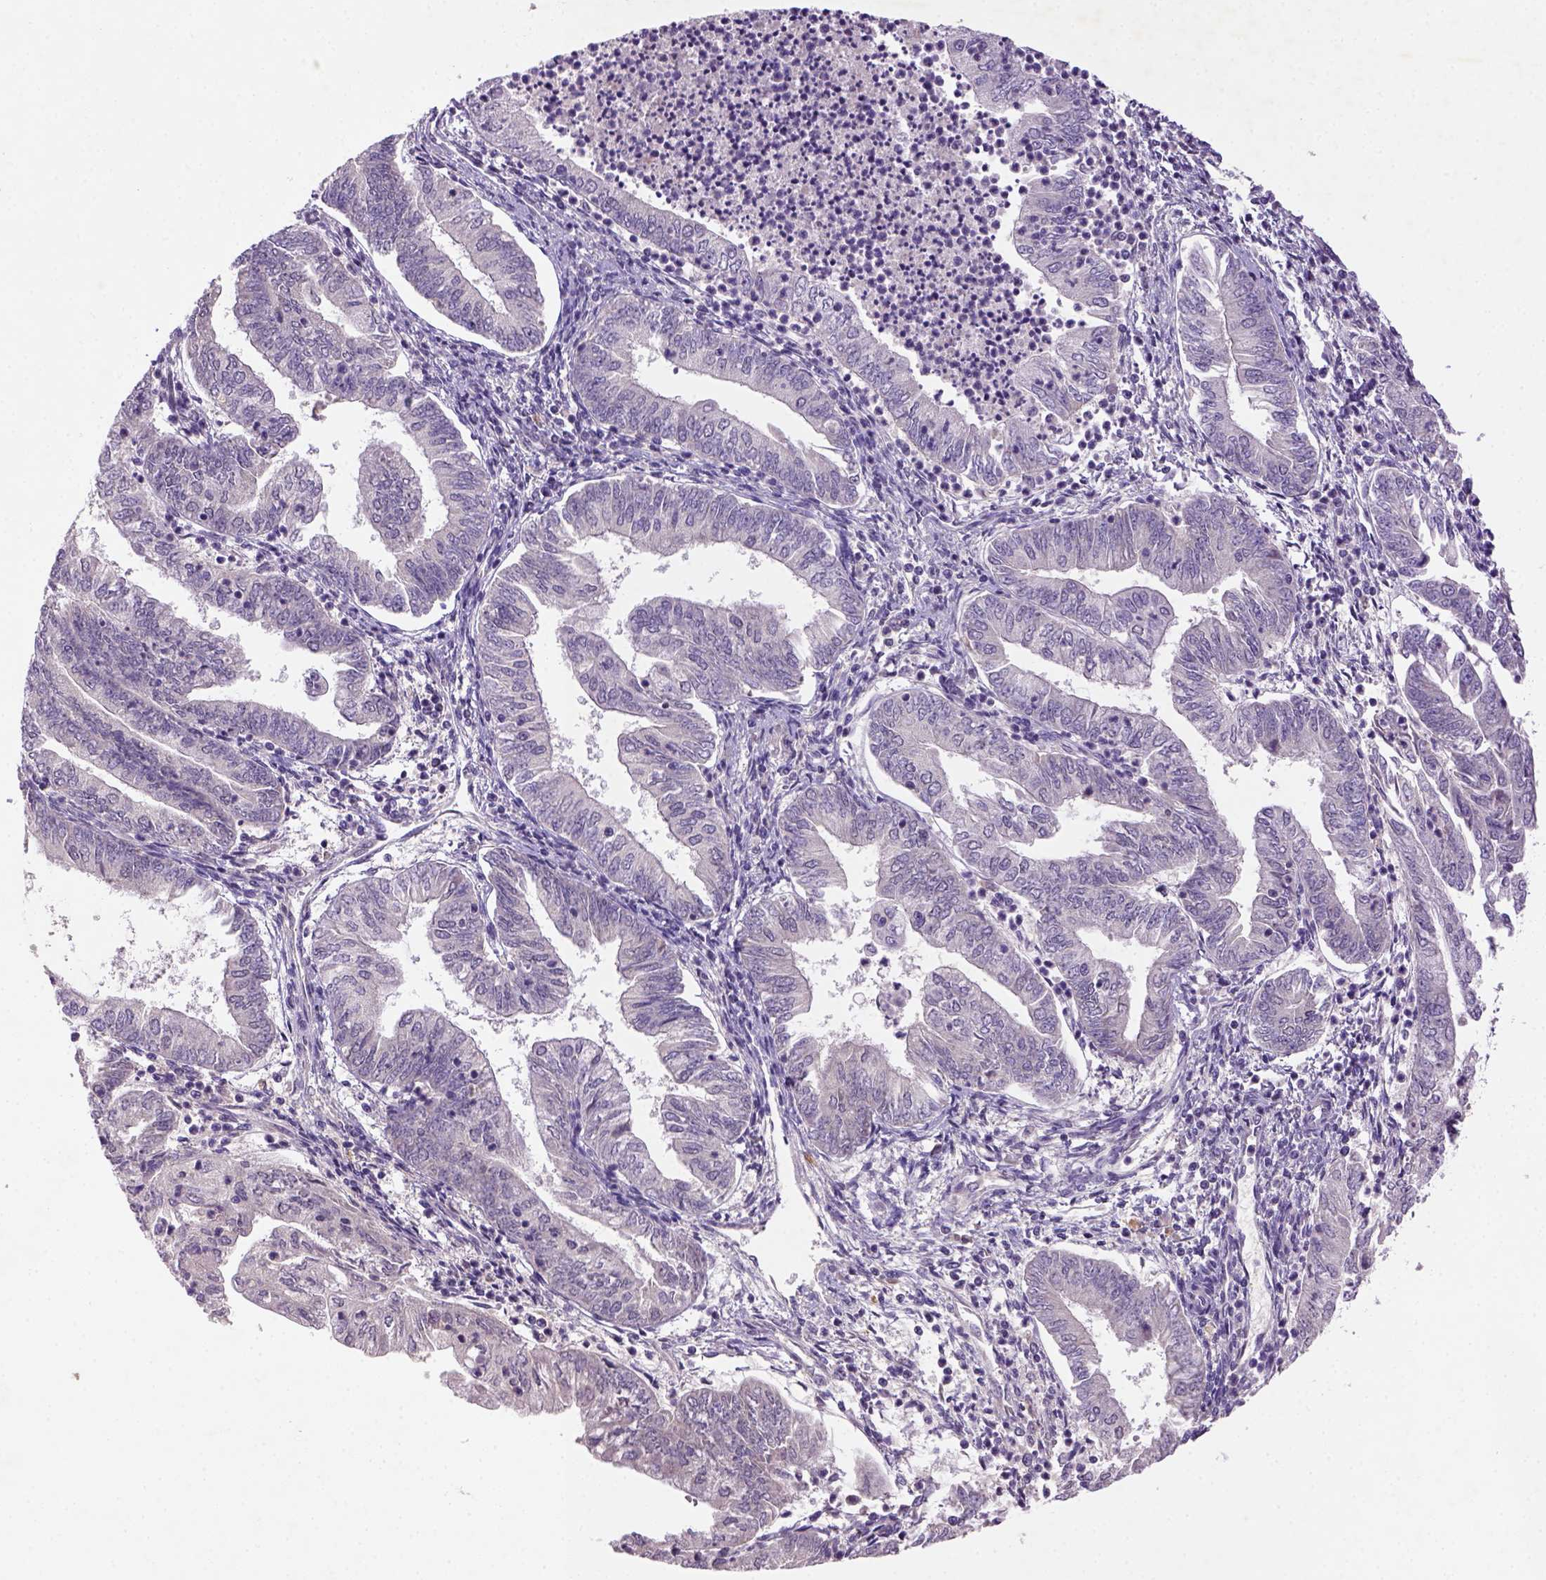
{"staining": {"intensity": "negative", "quantity": "none", "location": "none"}, "tissue": "endometrial cancer", "cell_type": "Tumor cells", "image_type": "cancer", "snomed": [{"axis": "morphology", "description": "Adenocarcinoma, NOS"}, {"axis": "topography", "description": "Endometrium"}], "caption": "Immunohistochemistry histopathology image of neoplastic tissue: human endometrial cancer (adenocarcinoma) stained with DAB (3,3'-diaminobenzidine) reveals no significant protein expression in tumor cells.", "gene": "NLGN2", "patient": {"sex": "female", "age": 55}}